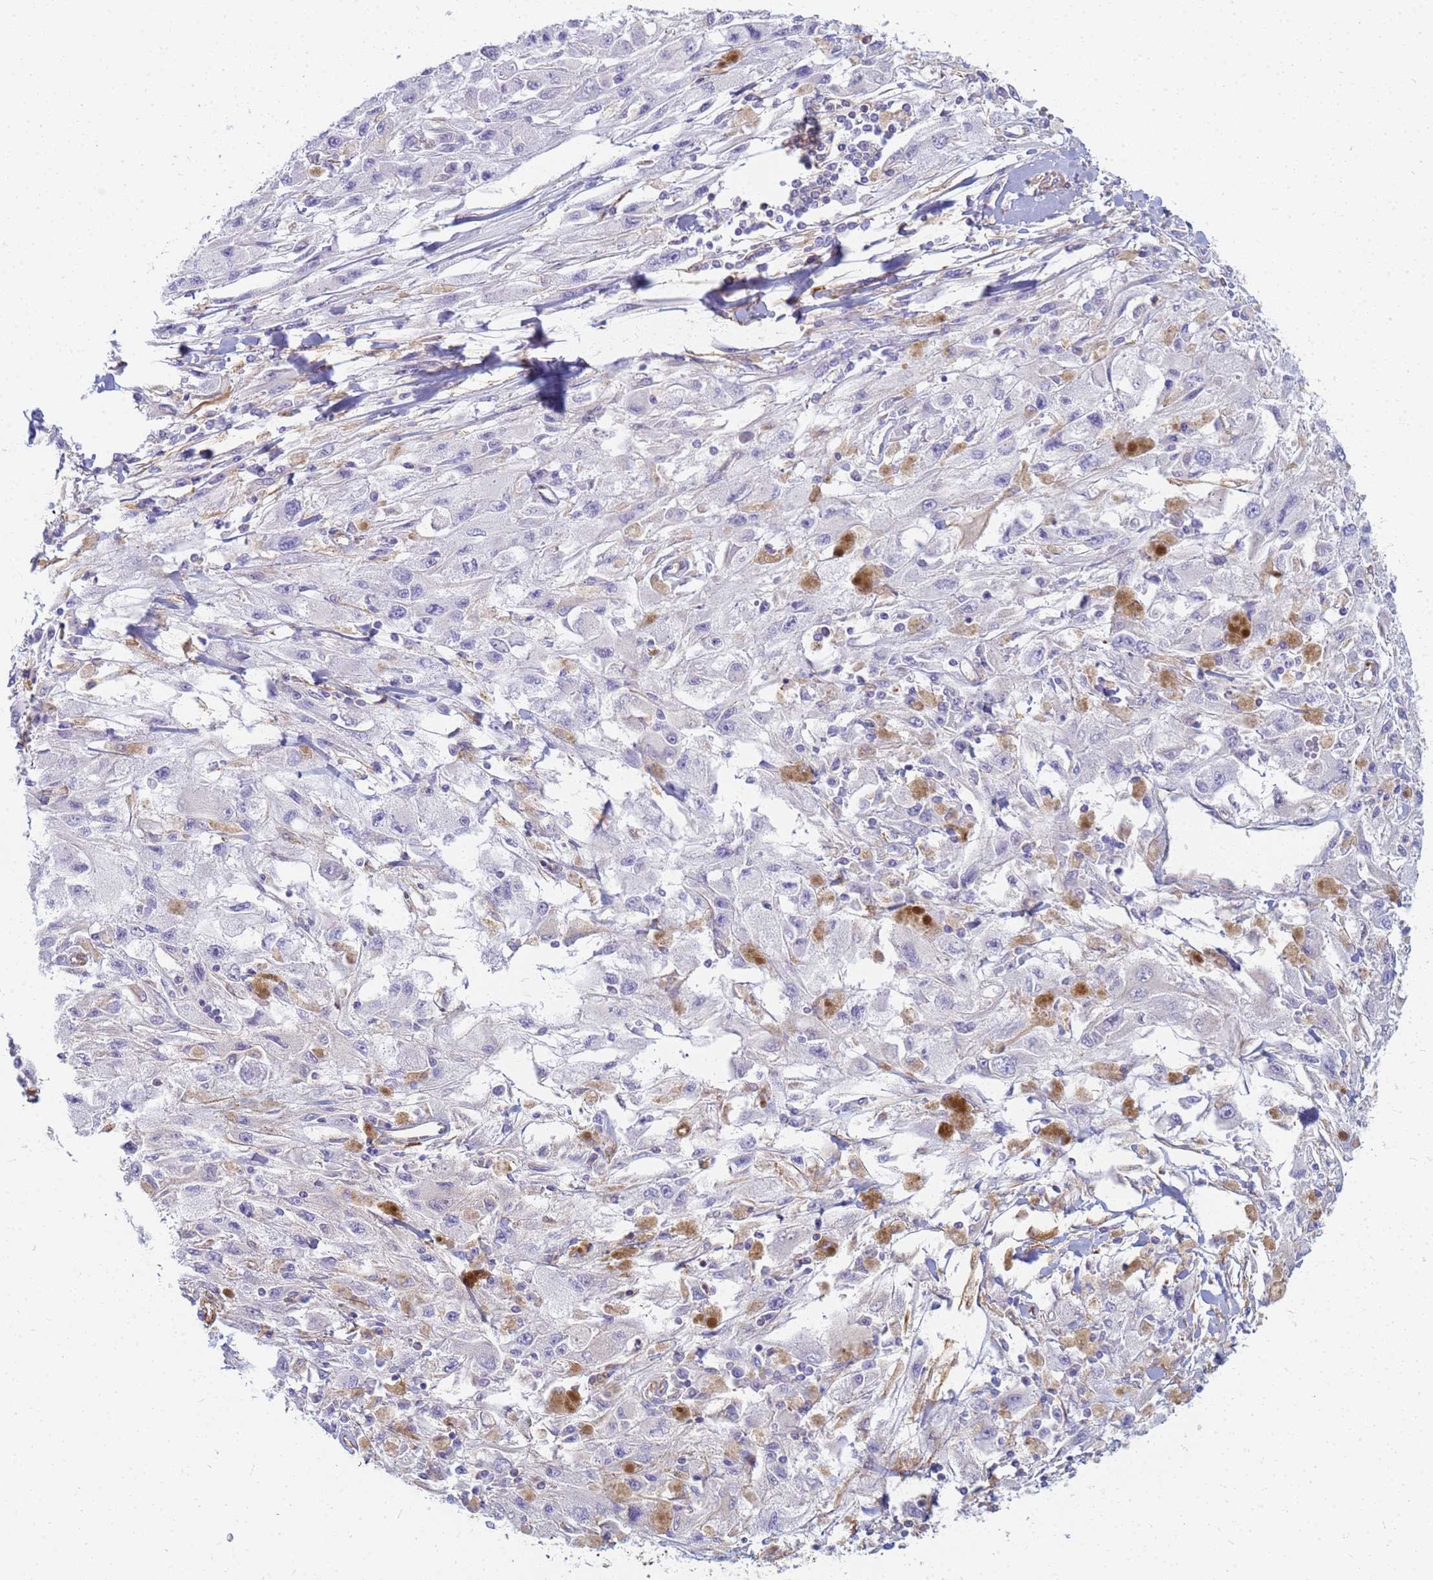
{"staining": {"intensity": "negative", "quantity": "none", "location": "none"}, "tissue": "melanoma", "cell_type": "Tumor cells", "image_type": "cancer", "snomed": [{"axis": "morphology", "description": "Malignant melanoma, Metastatic site"}, {"axis": "topography", "description": "Skin"}], "caption": "The immunohistochemistry (IHC) image has no significant staining in tumor cells of malignant melanoma (metastatic site) tissue.", "gene": "TPM1", "patient": {"sex": "male", "age": 53}}